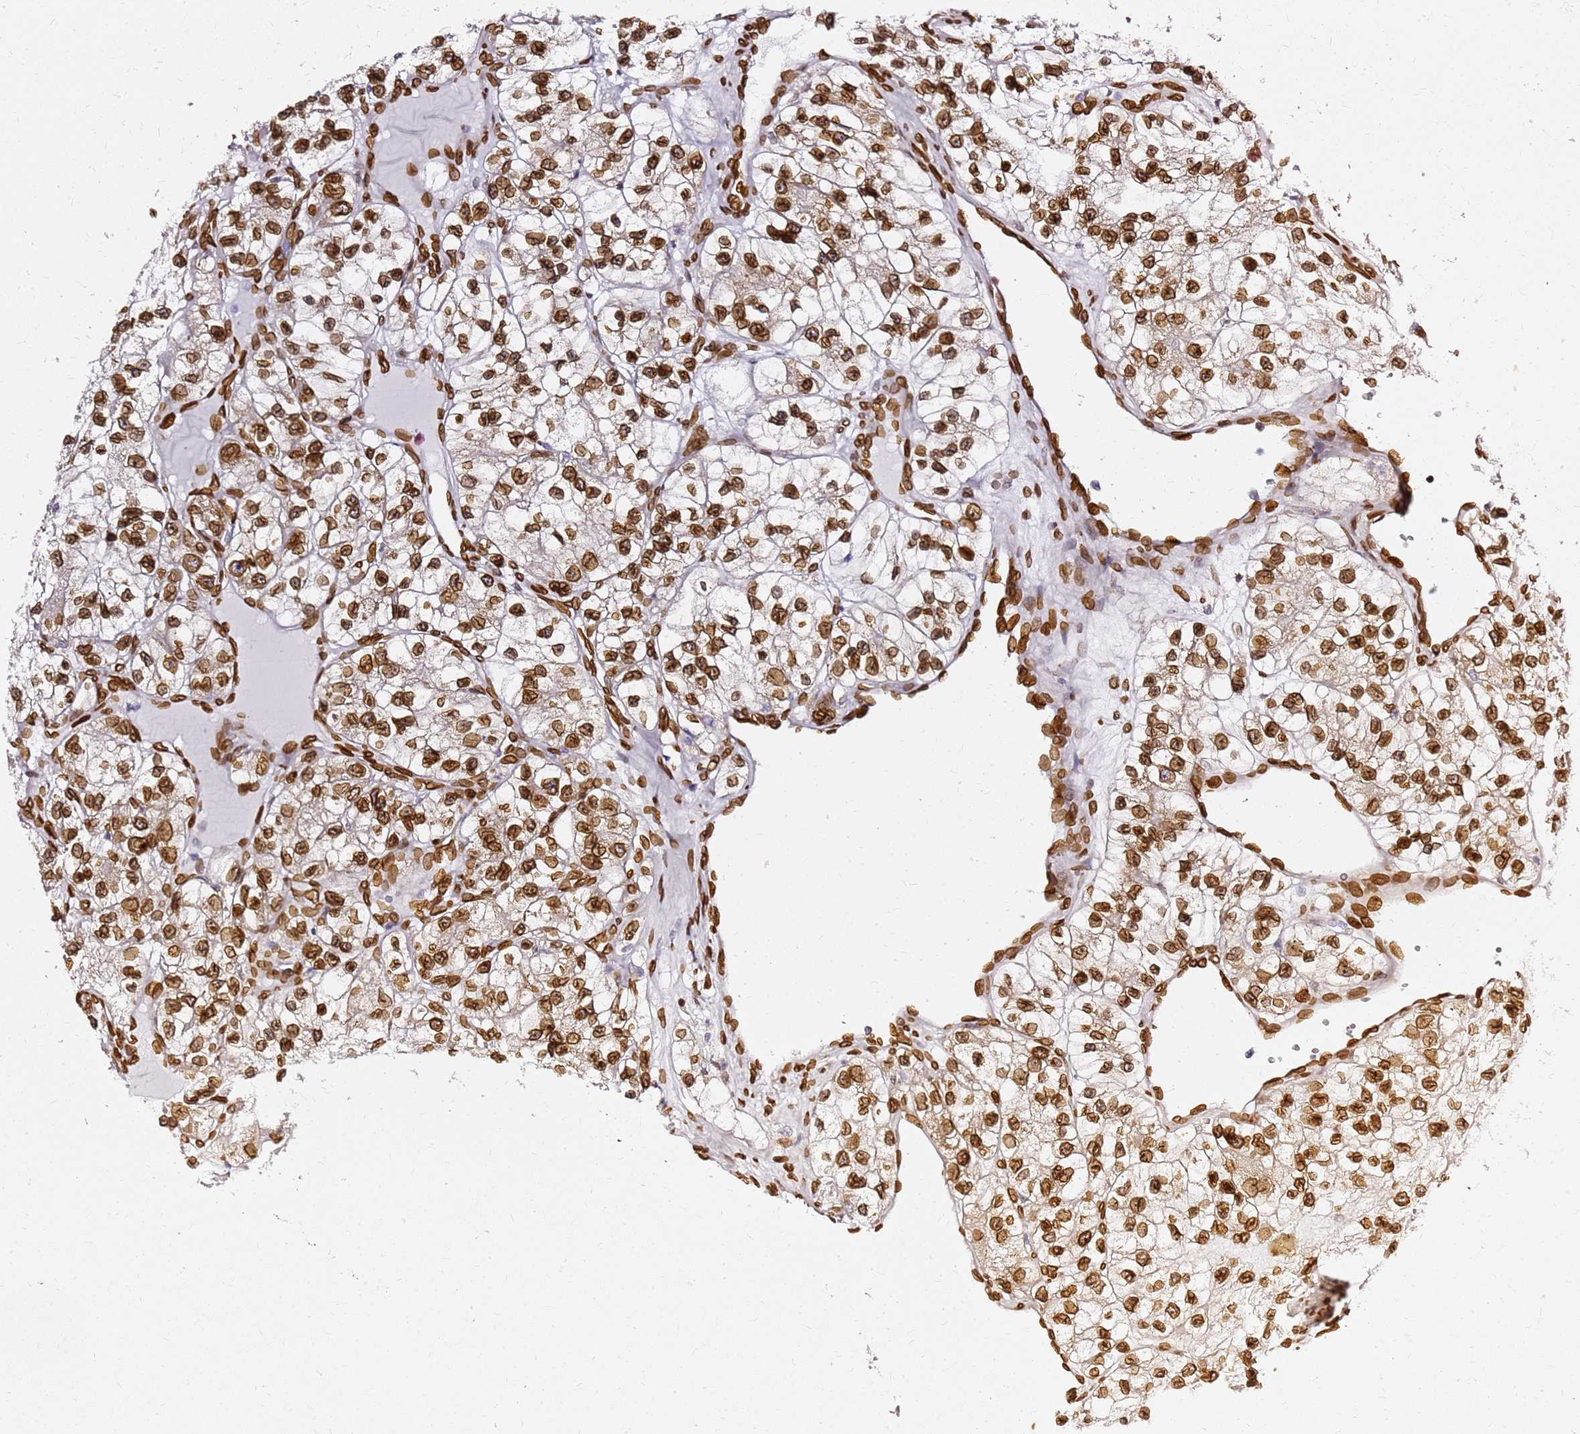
{"staining": {"intensity": "strong", "quantity": ">75%", "location": "cytoplasmic/membranous,nuclear"}, "tissue": "renal cancer", "cell_type": "Tumor cells", "image_type": "cancer", "snomed": [{"axis": "morphology", "description": "Adenocarcinoma, NOS"}, {"axis": "topography", "description": "Kidney"}], "caption": "The photomicrograph displays a brown stain indicating the presence of a protein in the cytoplasmic/membranous and nuclear of tumor cells in renal cancer.", "gene": "C6orf141", "patient": {"sex": "female", "age": 57}}